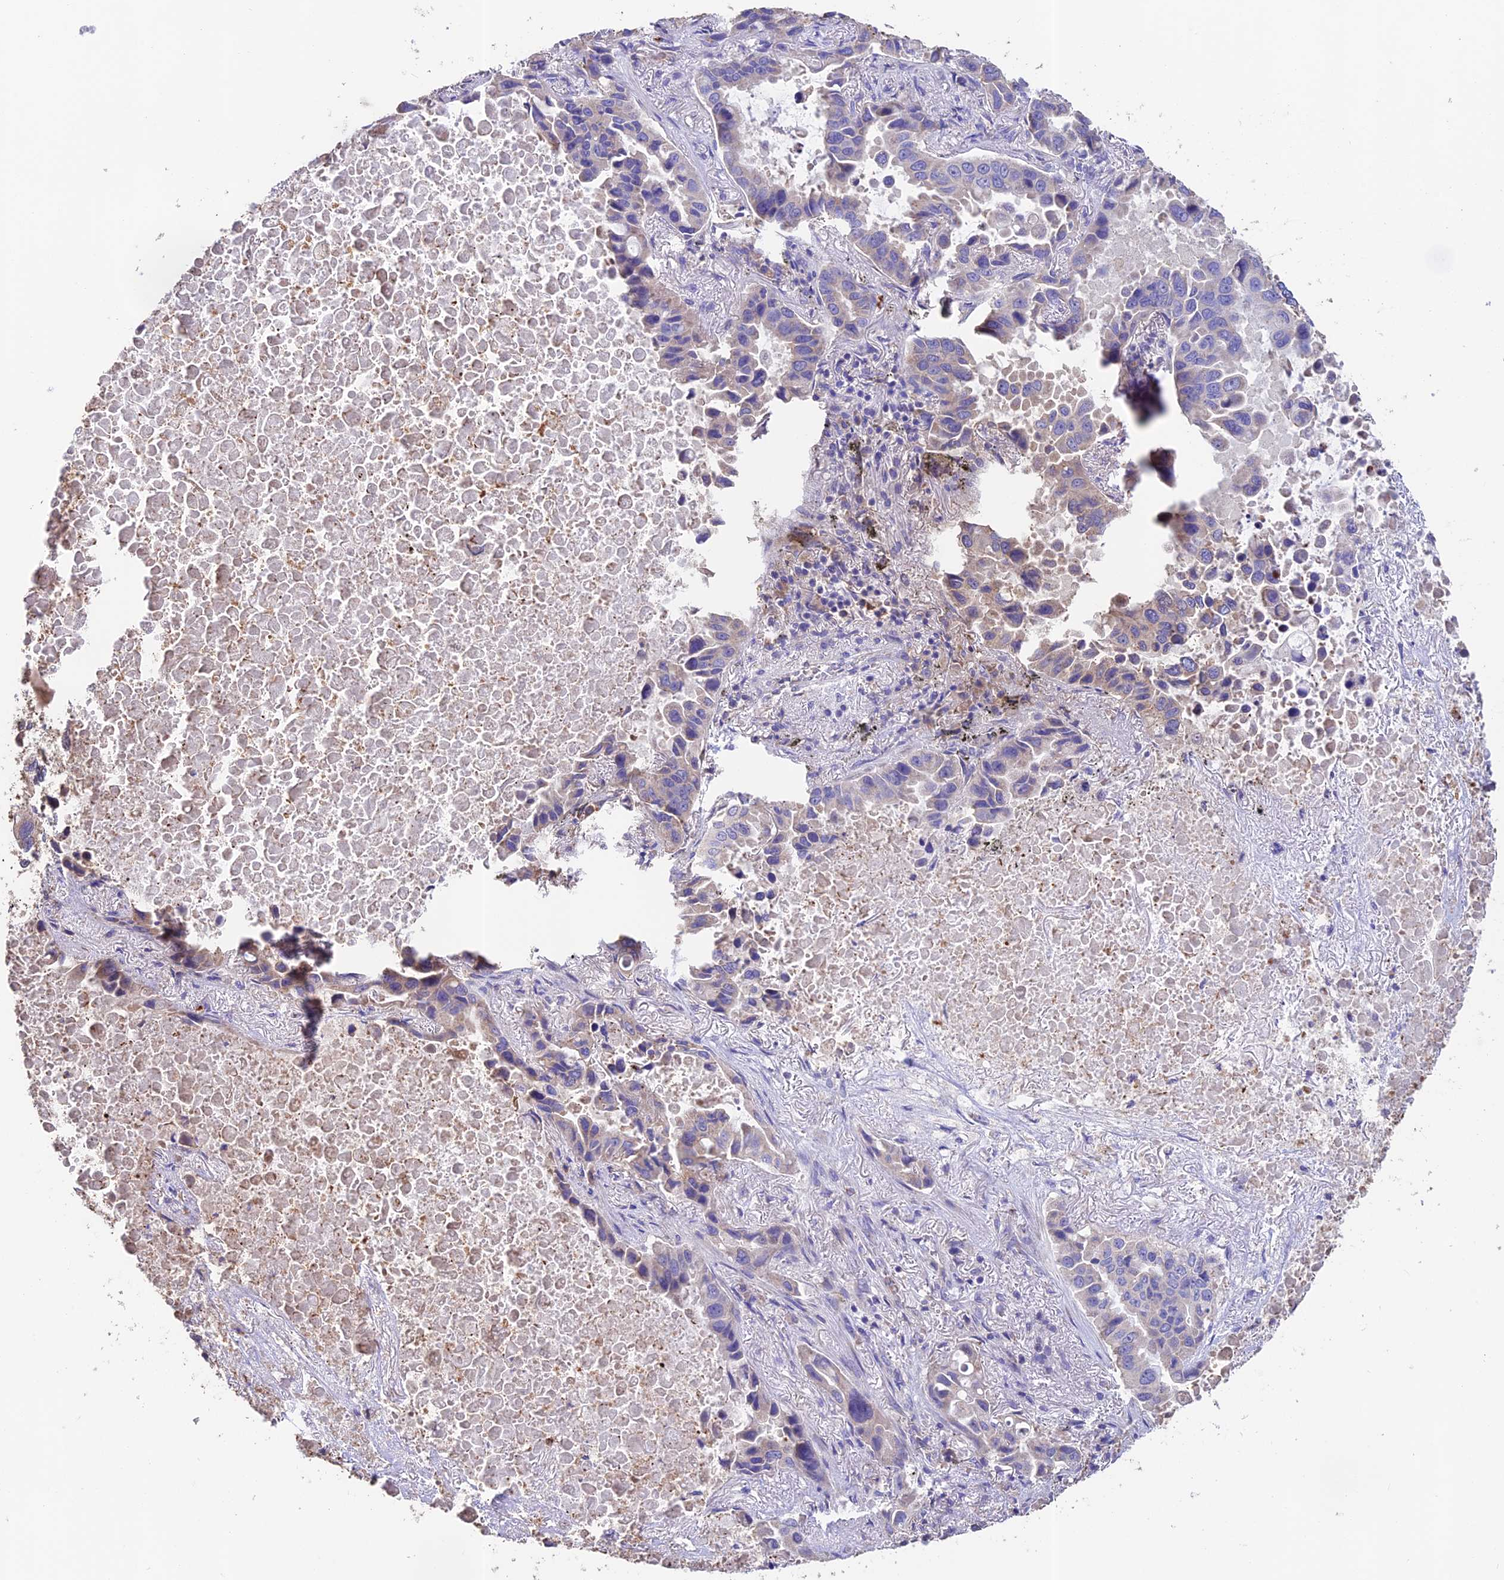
{"staining": {"intensity": "weak", "quantity": "<25%", "location": "cytoplasmic/membranous"}, "tissue": "lung cancer", "cell_type": "Tumor cells", "image_type": "cancer", "snomed": [{"axis": "morphology", "description": "Adenocarcinoma, NOS"}, {"axis": "topography", "description": "Lung"}], "caption": "Immunohistochemical staining of lung adenocarcinoma displays no significant expression in tumor cells. (IHC, brightfield microscopy, high magnification).", "gene": "EMC3", "patient": {"sex": "male", "age": 64}}